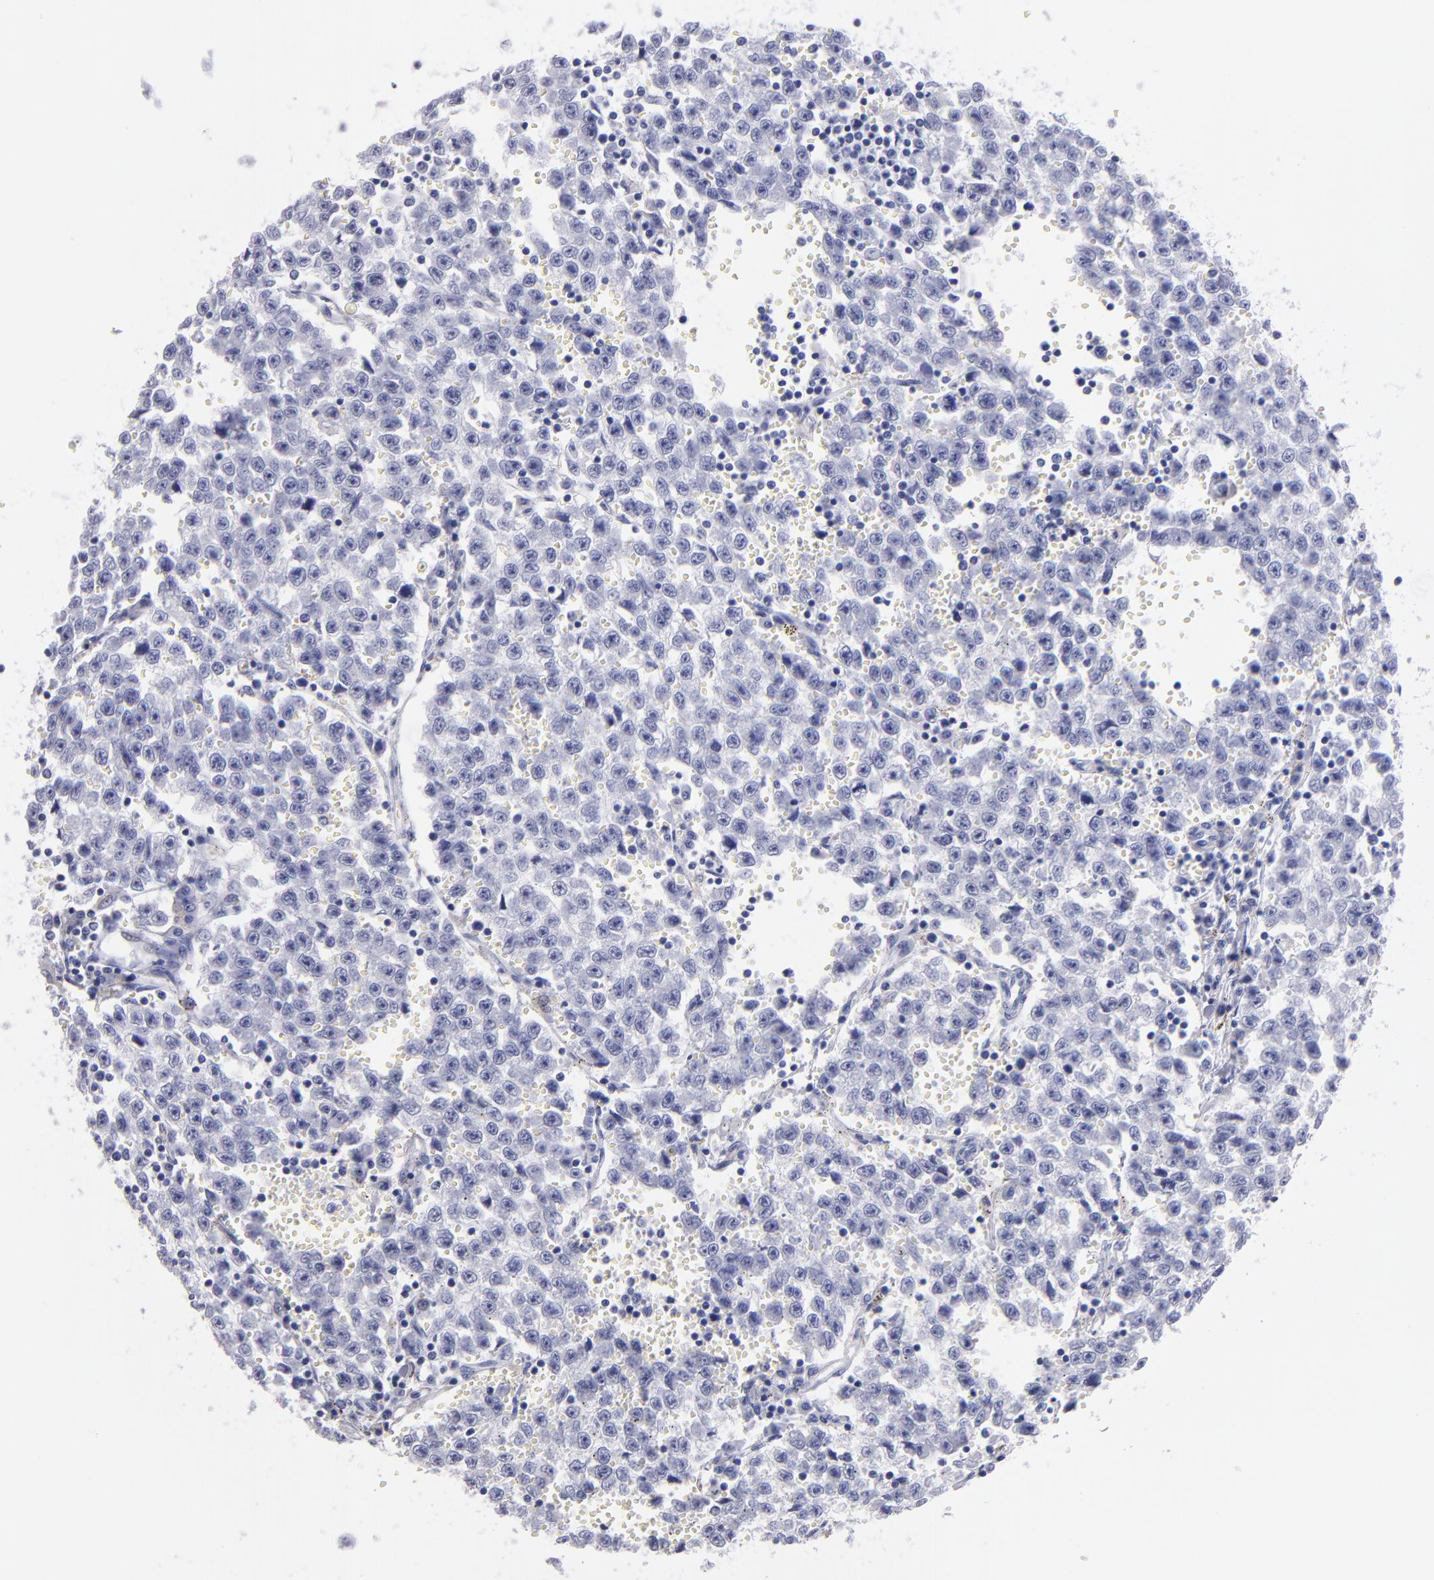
{"staining": {"intensity": "negative", "quantity": "none", "location": "none"}, "tissue": "testis cancer", "cell_type": "Tumor cells", "image_type": "cancer", "snomed": [{"axis": "morphology", "description": "Seminoma, NOS"}, {"axis": "topography", "description": "Testis"}], "caption": "Image shows no significant protein positivity in tumor cells of testis cancer. Brightfield microscopy of immunohistochemistry (IHC) stained with DAB (3,3'-diaminobenzidine) (brown) and hematoxylin (blue), captured at high magnification.", "gene": "MB", "patient": {"sex": "male", "age": 35}}